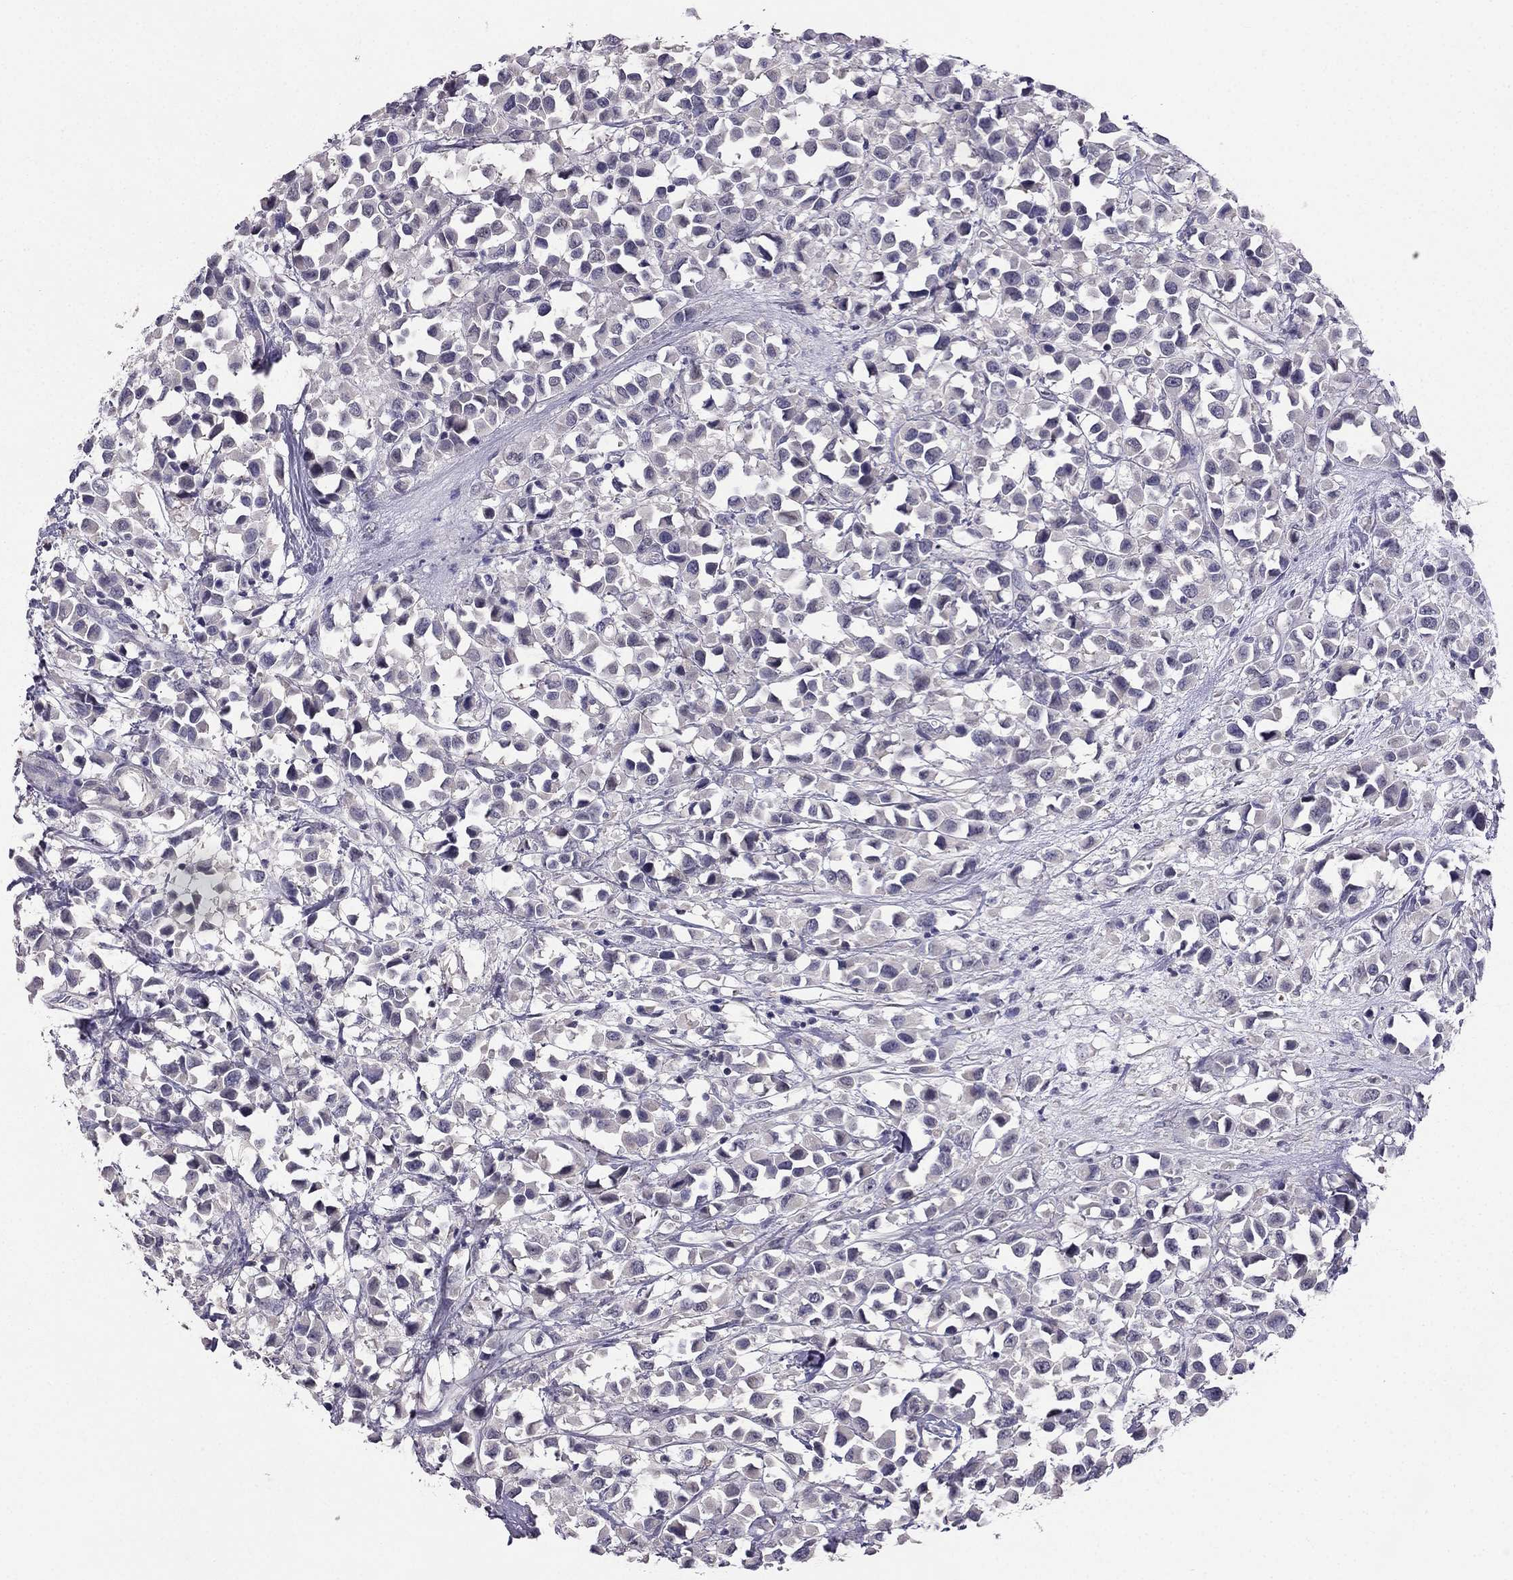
{"staining": {"intensity": "negative", "quantity": "none", "location": "none"}, "tissue": "breast cancer", "cell_type": "Tumor cells", "image_type": "cancer", "snomed": [{"axis": "morphology", "description": "Duct carcinoma"}, {"axis": "topography", "description": "Breast"}], "caption": "The micrograph demonstrates no significant staining in tumor cells of breast cancer (infiltrating ductal carcinoma).", "gene": "HSFX1", "patient": {"sex": "female", "age": 61}}